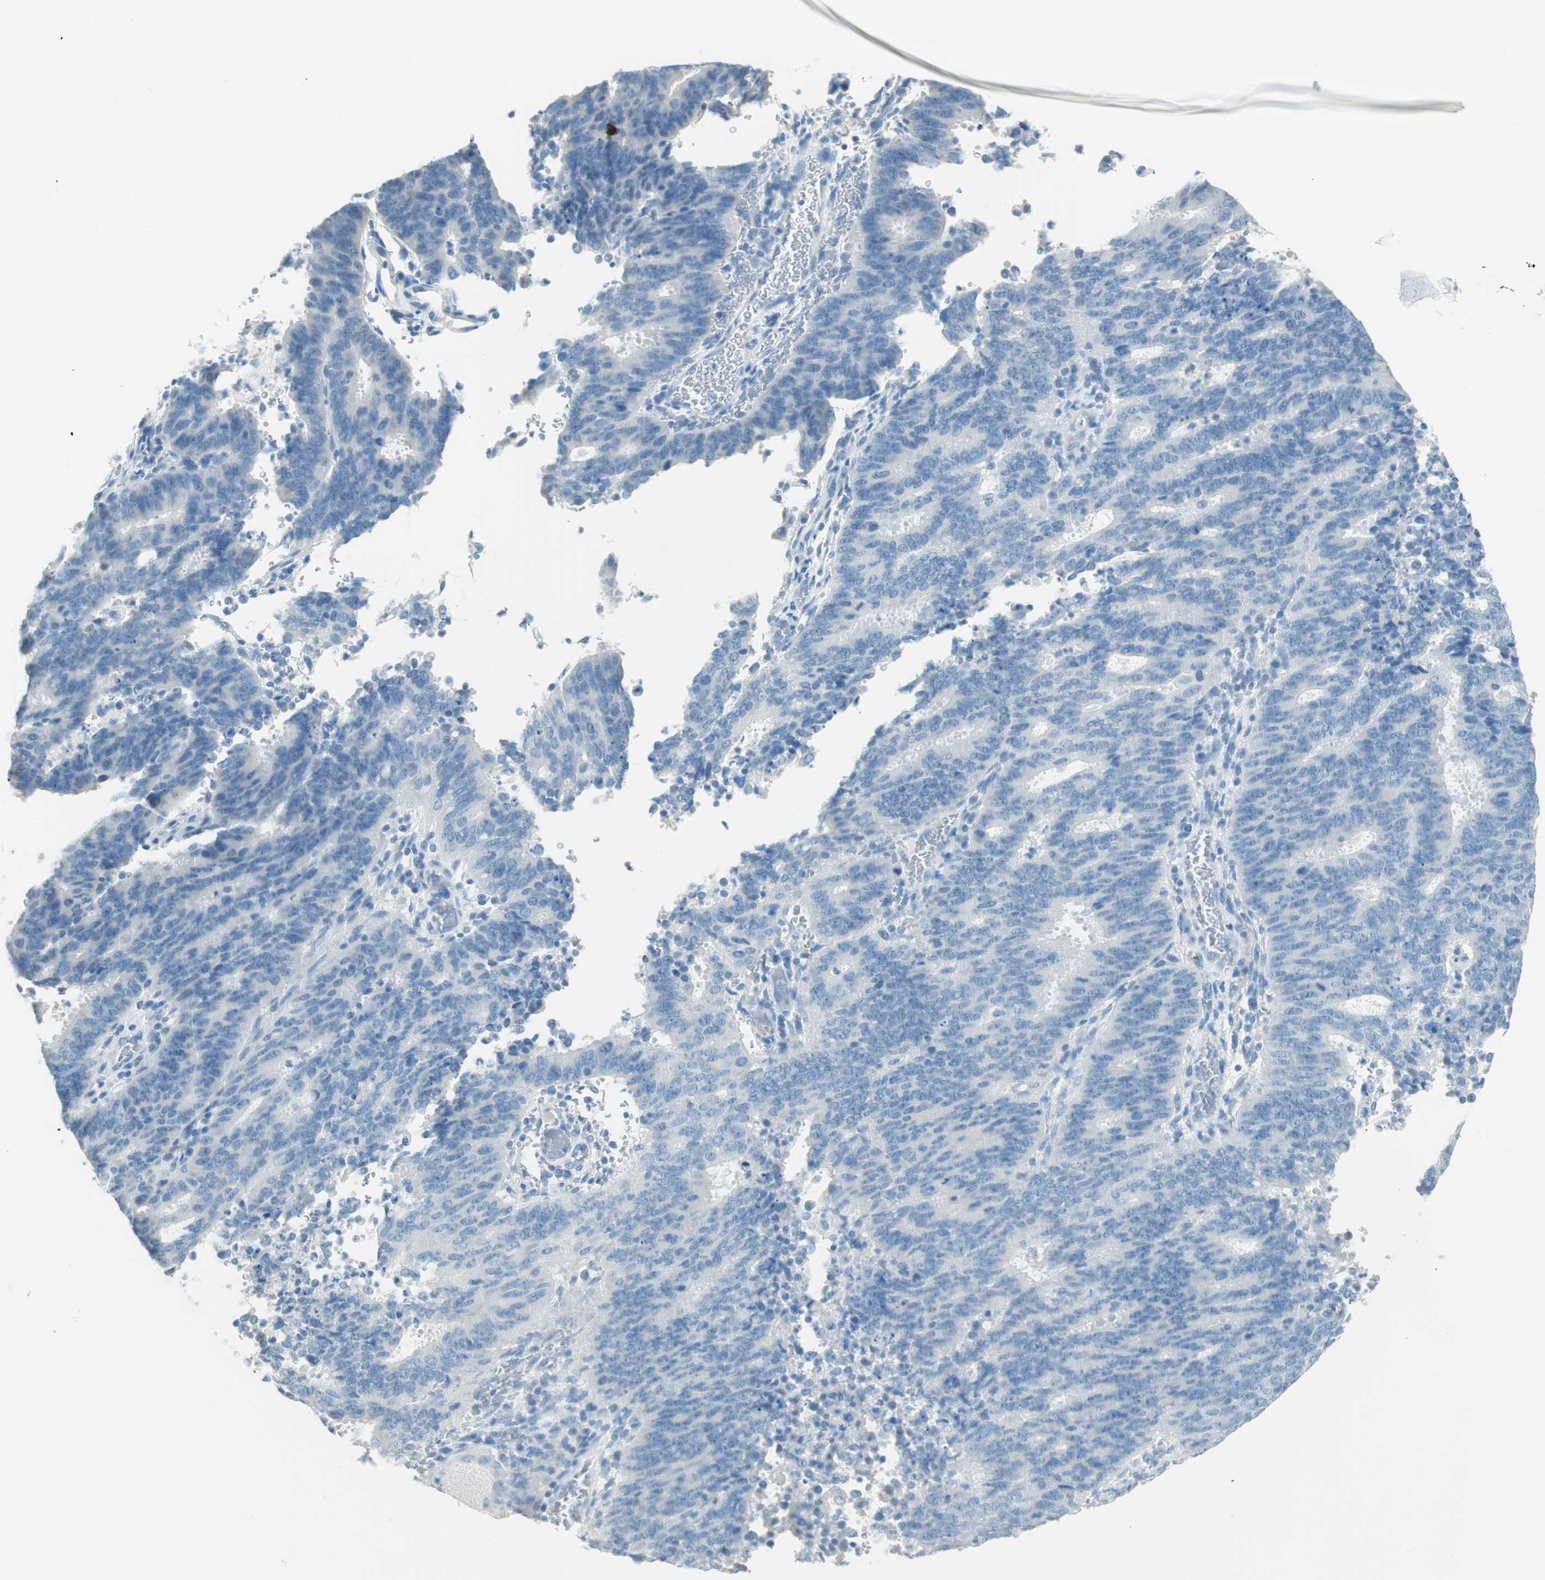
{"staining": {"intensity": "negative", "quantity": "none", "location": "none"}, "tissue": "cervical cancer", "cell_type": "Tumor cells", "image_type": "cancer", "snomed": [{"axis": "morphology", "description": "Adenocarcinoma, NOS"}, {"axis": "topography", "description": "Cervix"}], "caption": "High magnification brightfield microscopy of adenocarcinoma (cervical) stained with DAB (3,3'-diaminobenzidine) (brown) and counterstained with hematoxylin (blue): tumor cells show no significant positivity. (IHC, brightfield microscopy, high magnification).", "gene": "TNFRSF13C", "patient": {"sex": "female", "age": 44}}